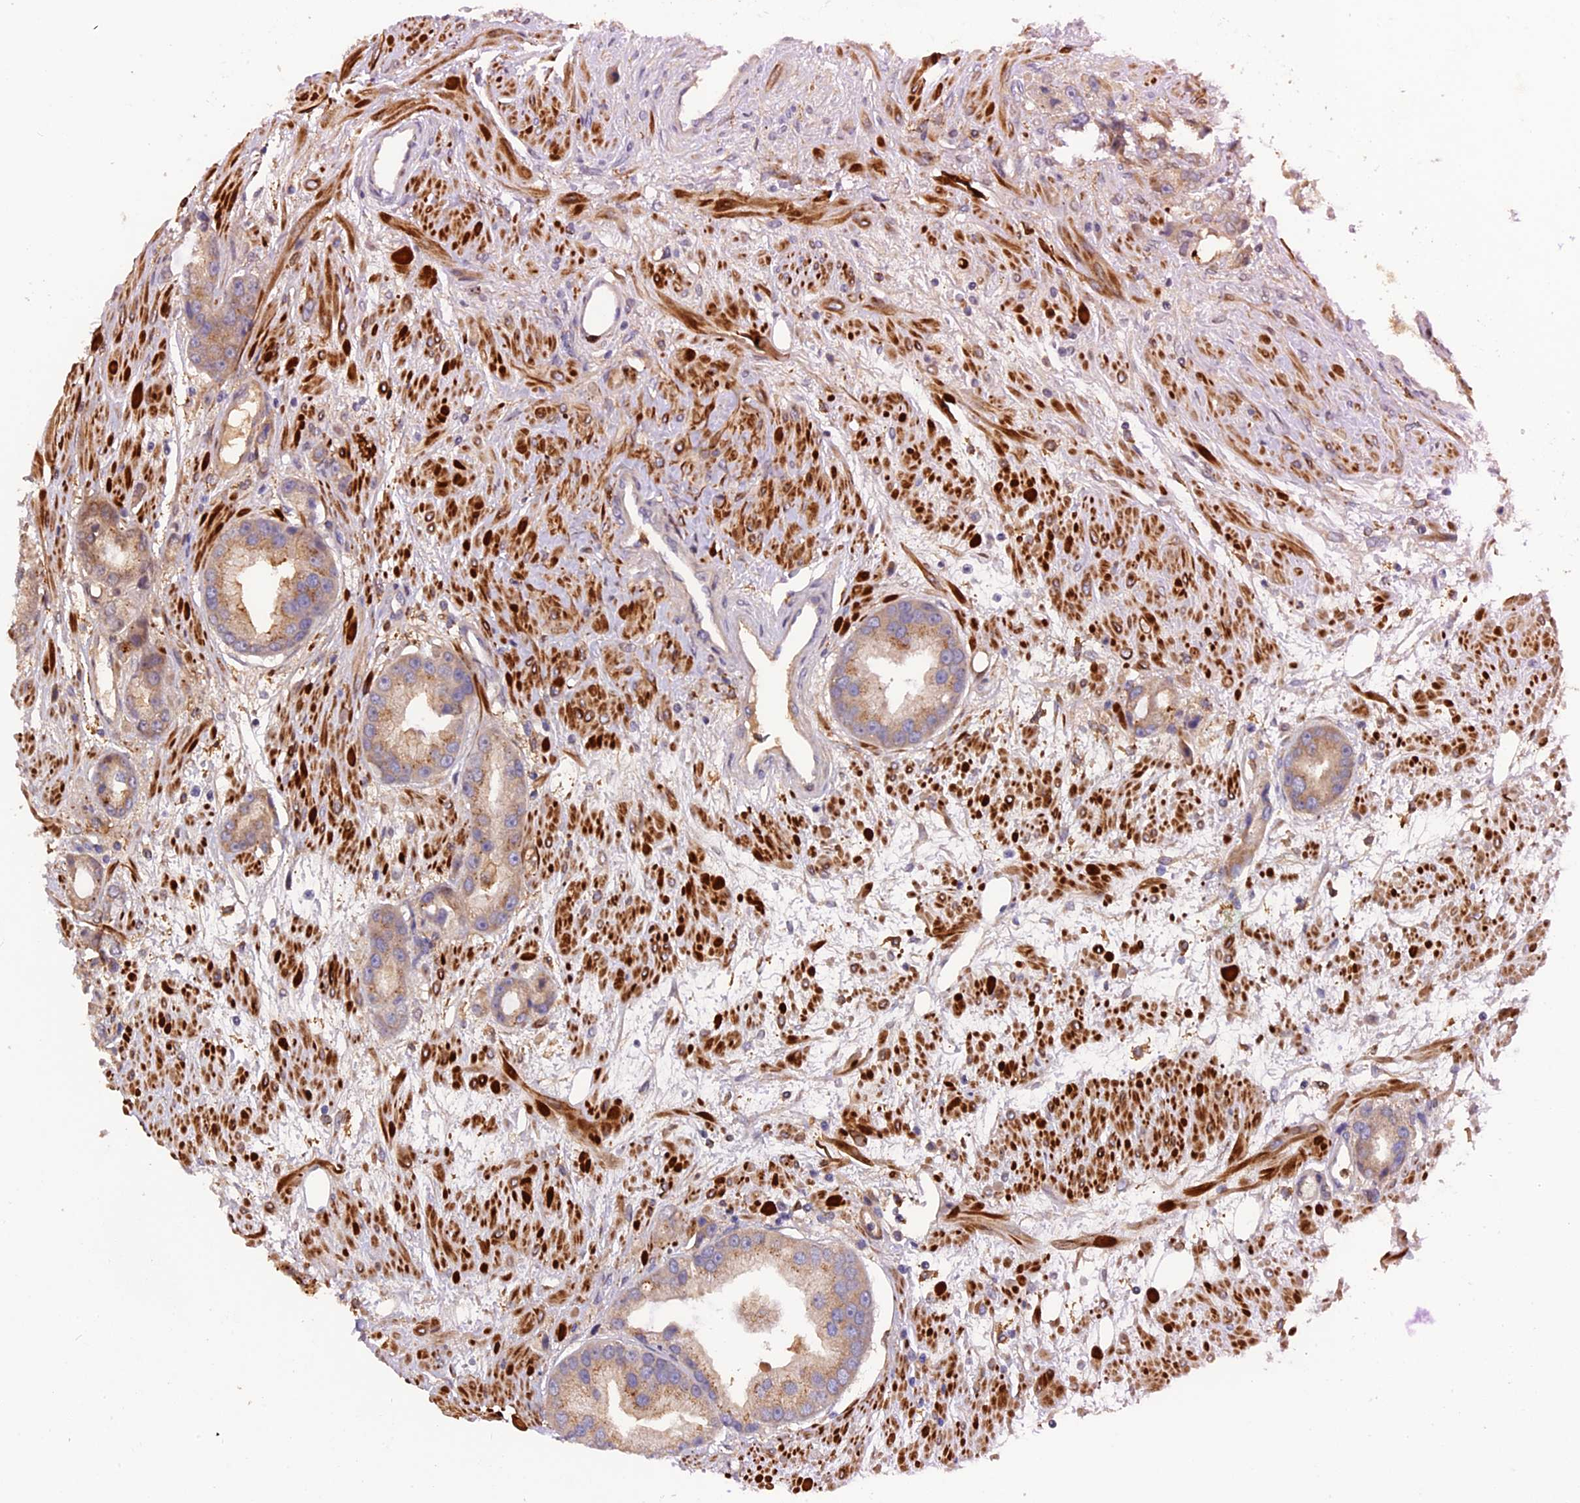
{"staining": {"intensity": "strong", "quantity": "25%-75%", "location": "cytoplasmic/membranous"}, "tissue": "prostate cancer", "cell_type": "Tumor cells", "image_type": "cancer", "snomed": [{"axis": "morphology", "description": "Adenocarcinoma, Low grade"}, {"axis": "topography", "description": "Prostate"}], "caption": "Brown immunohistochemical staining in human prostate cancer demonstrates strong cytoplasmic/membranous expression in about 25%-75% of tumor cells. The staining was performed using DAB to visualize the protein expression in brown, while the nuclei were stained in blue with hematoxylin (Magnification: 20x).", "gene": "FERMT1", "patient": {"sex": "male", "age": 67}}